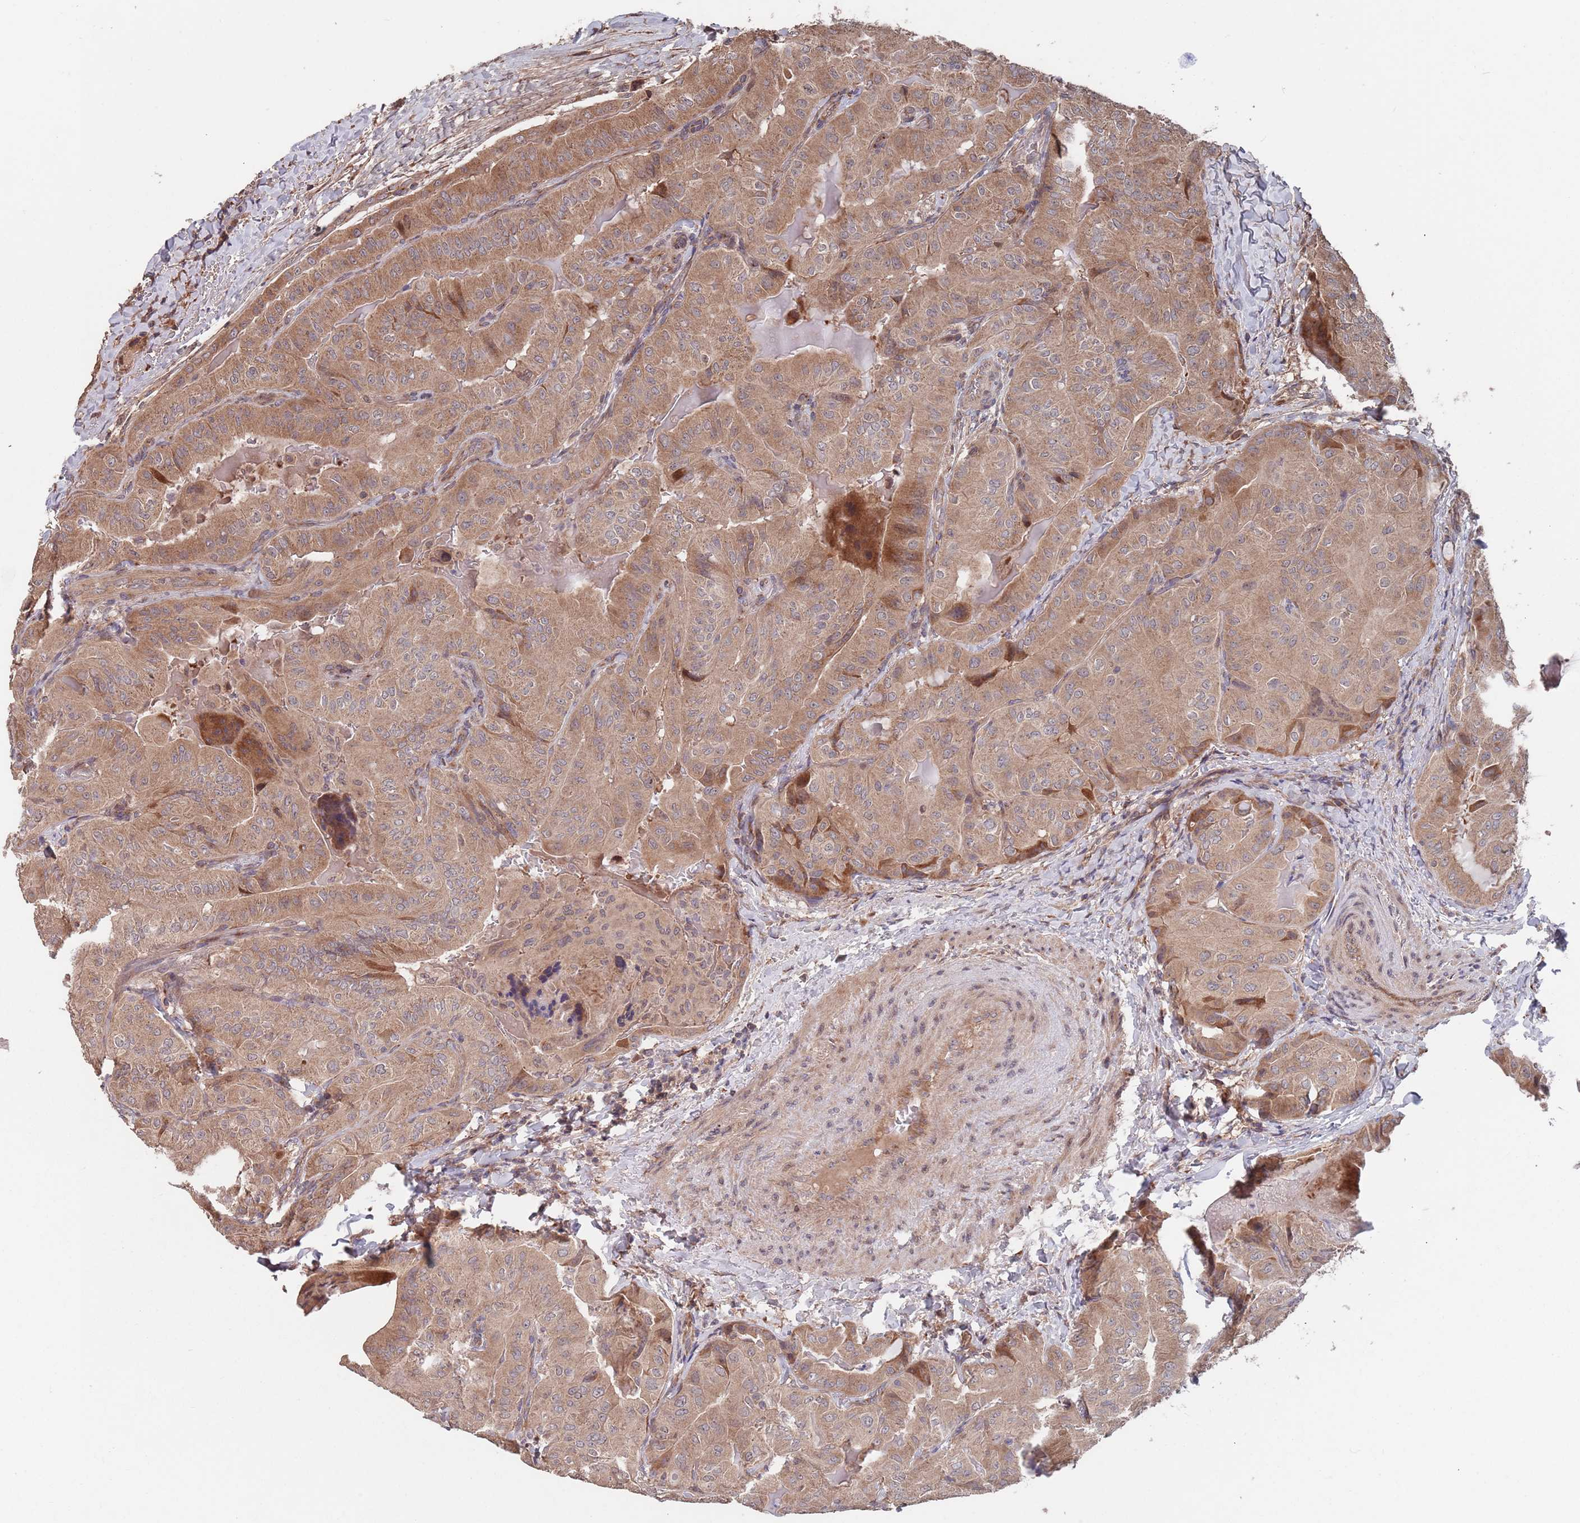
{"staining": {"intensity": "moderate", "quantity": ">75%", "location": "cytoplasmic/membranous"}, "tissue": "thyroid cancer", "cell_type": "Tumor cells", "image_type": "cancer", "snomed": [{"axis": "morphology", "description": "Papillary adenocarcinoma, NOS"}, {"axis": "topography", "description": "Thyroid gland"}], "caption": "Immunohistochemical staining of human thyroid papillary adenocarcinoma demonstrates medium levels of moderate cytoplasmic/membranous expression in approximately >75% of tumor cells. The staining was performed using DAB (3,3'-diaminobenzidine) to visualize the protein expression in brown, while the nuclei were stained in blue with hematoxylin (Magnification: 20x).", "gene": "UNC45A", "patient": {"sex": "female", "age": 68}}